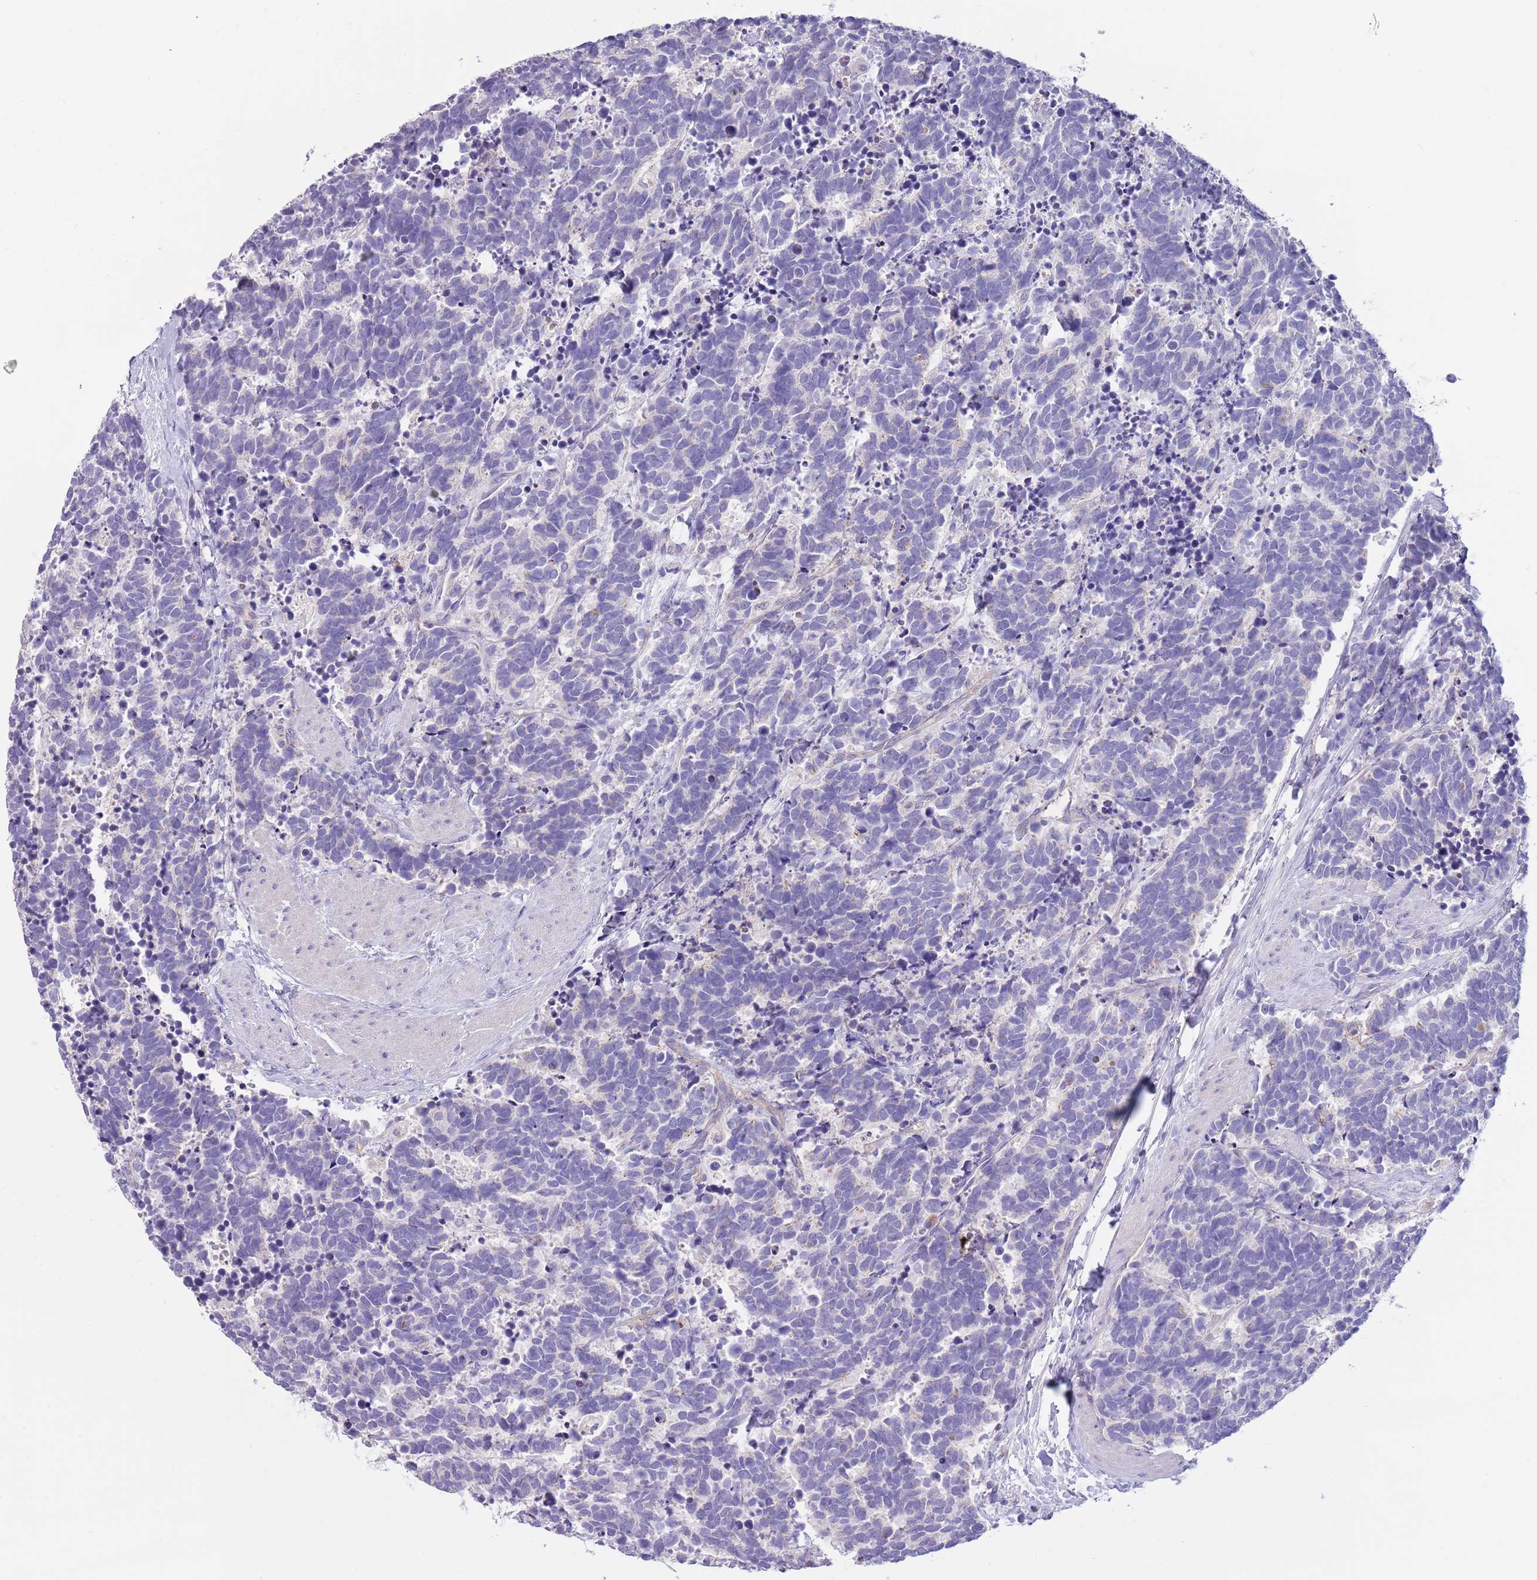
{"staining": {"intensity": "negative", "quantity": "none", "location": "none"}, "tissue": "carcinoid", "cell_type": "Tumor cells", "image_type": "cancer", "snomed": [{"axis": "morphology", "description": "Carcinoma, NOS"}, {"axis": "morphology", "description": "Carcinoid, malignant, NOS"}, {"axis": "topography", "description": "Prostate"}], "caption": "Carcinoma stained for a protein using IHC exhibits no expression tumor cells.", "gene": "HES3", "patient": {"sex": "male", "age": 57}}